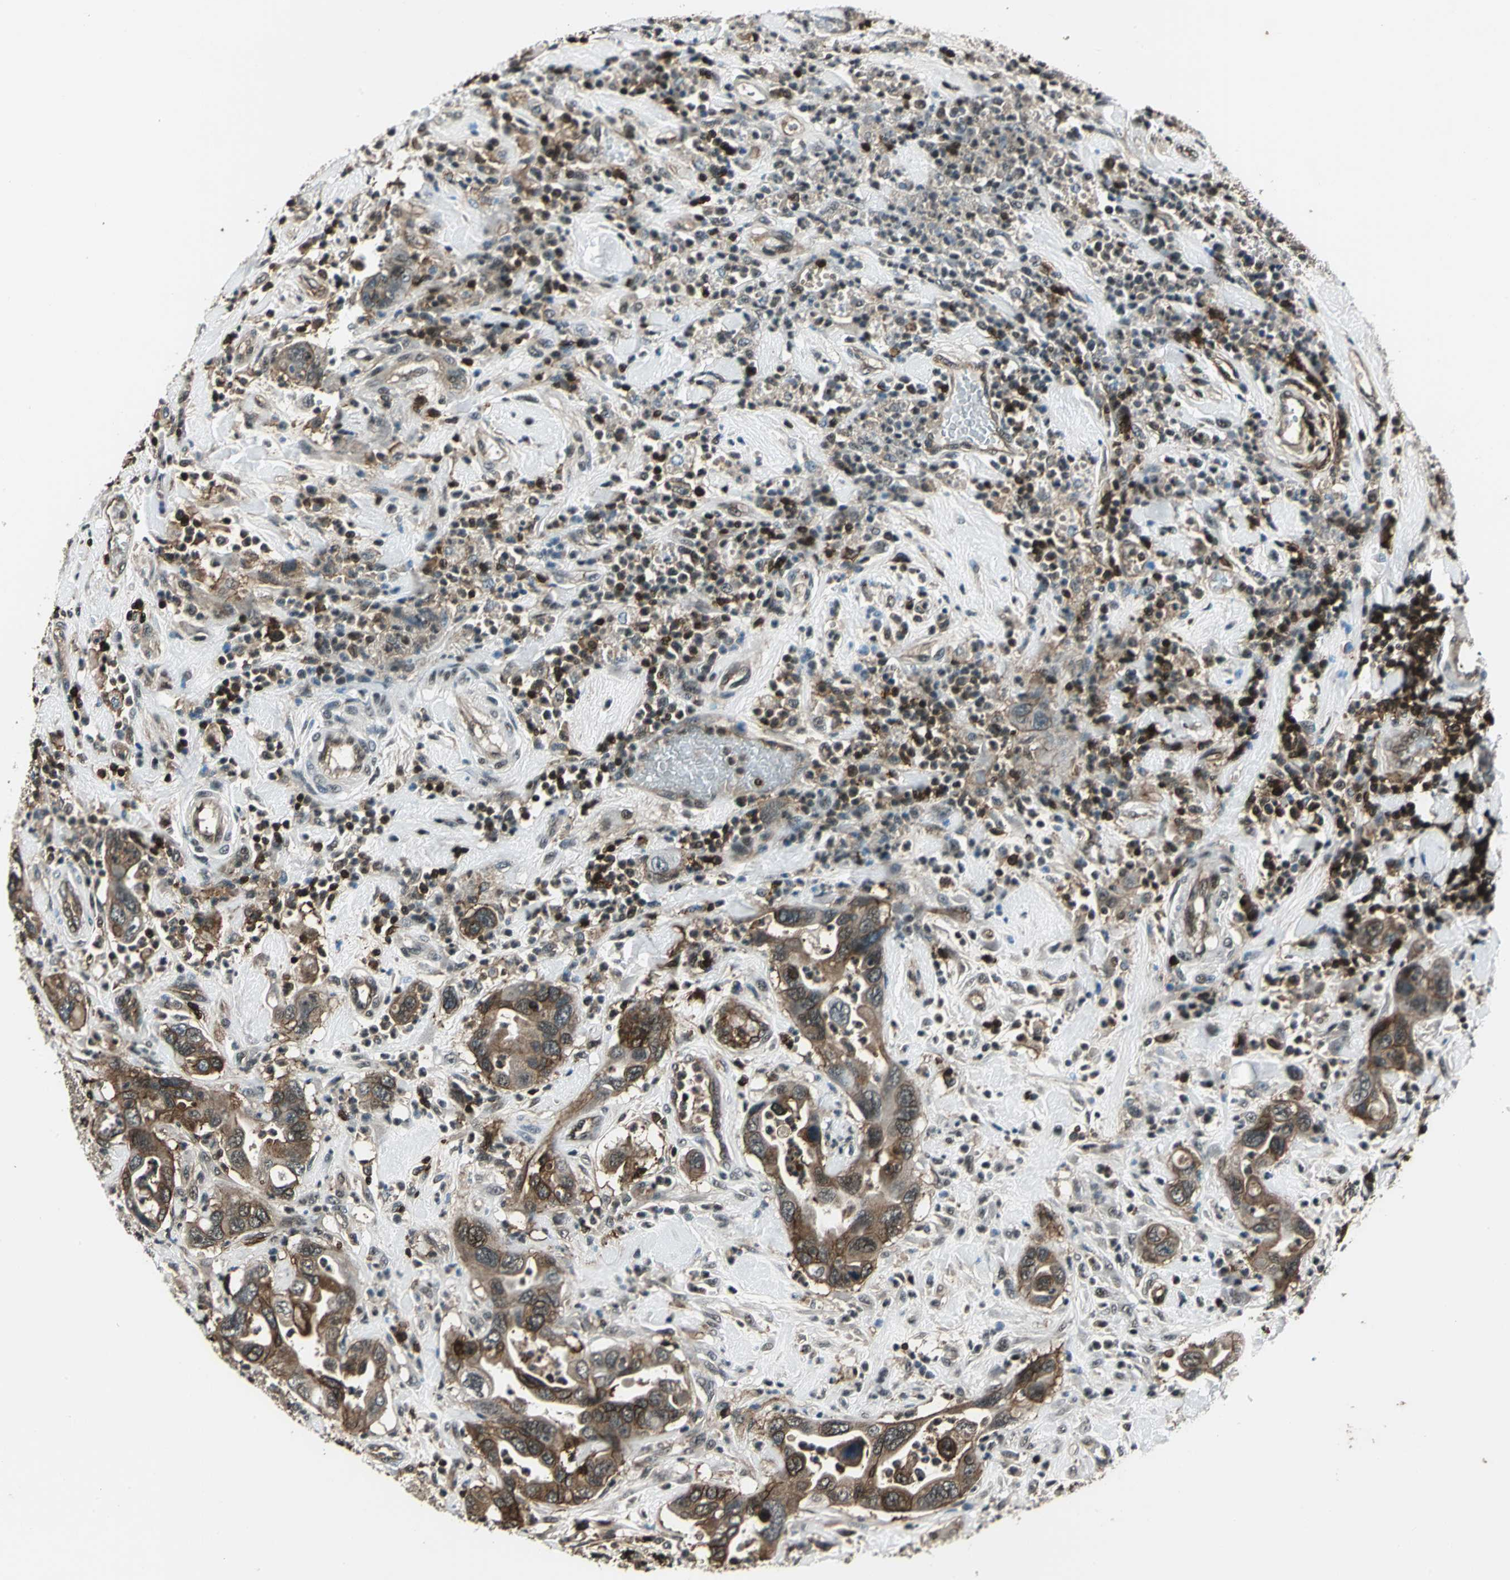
{"staining": {"intensity": "moderate", "quantity": ">75%", "location": "cytoplasmic/membranous,nuclear"}, "tissue": "pancreatic cancer", "cell_type": "Tumor cells", "image_type": "cancer", "snomed": [{"axis": "morphology", "description": "Adenocarcinoma, NOS"}, {"axis": "topography", "description": "Pancreas"}], "caption": "Protein staining exhibits moderate cytoplasmic/membranous and nuclear staining in about >75% of tumor cells in pancreatic cancer (adenocarcinoma).", "gene": "NR2C2", "patient": {"sex": "female", "age": 71}}